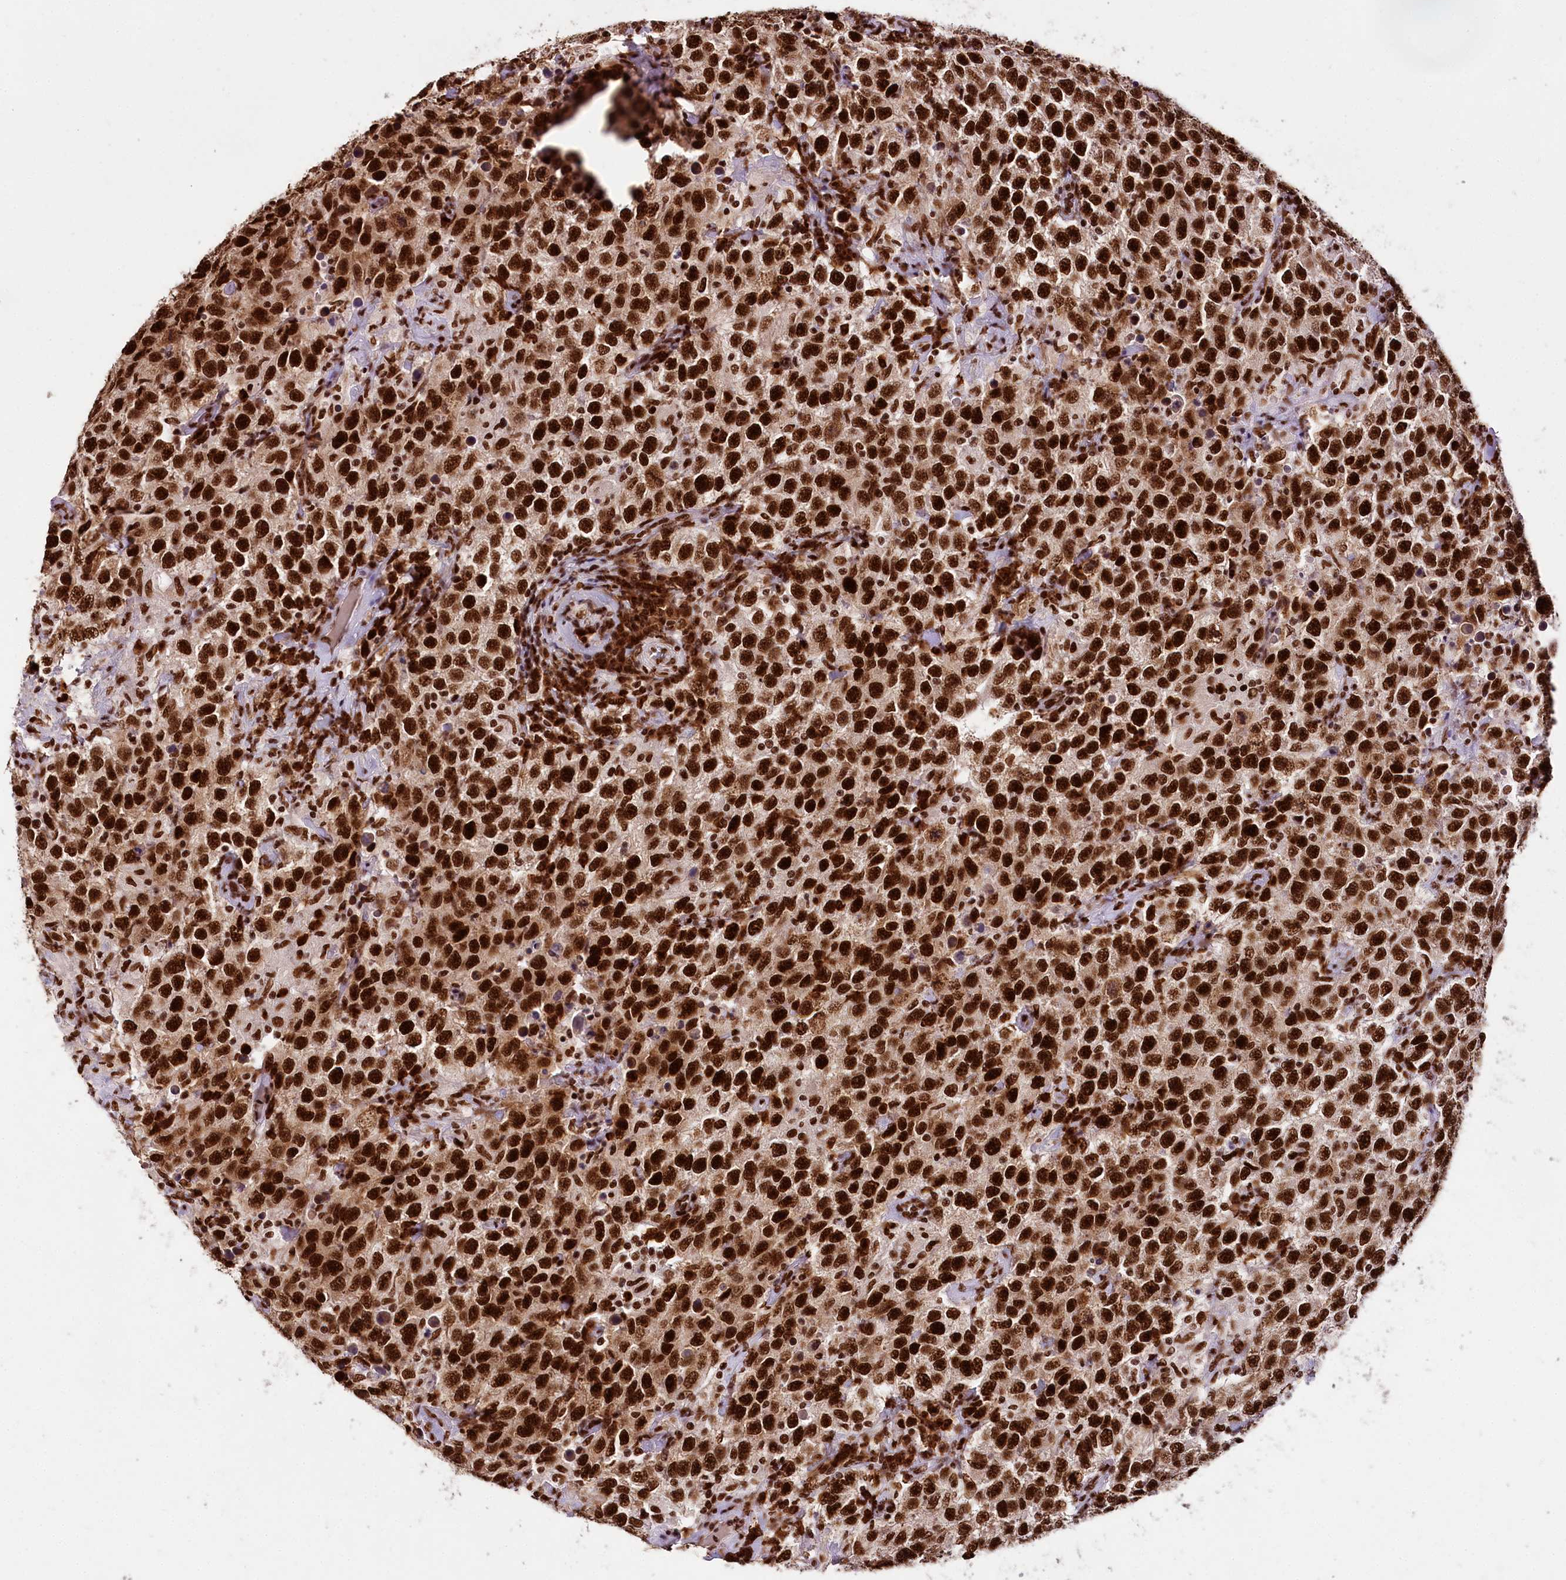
{"staining": {"intensity": "strong", "quantity": ">75%", "location": "nuclear"}, "tissue": "testis cancer", "cell_type": "Tumor cells", "image_type": "cancer", "snomed": [{"axis": "morphology", "description": "Seminoma, NOS"}, {"axis": "topography", "description": "Testis"}], "caption": "High-magnification brightfield microscopy of testis cancer (seminoma) stained with DAB (3,3'-diaminobenzidine) (brown) and counterstained with hematoxylin (blue). tumor cells exhibit strong nuclear positivity is appreciated in approximately>75% of cells.", "gene": "SMARCE1", "patient": {"sex": "male", "age": 41}}